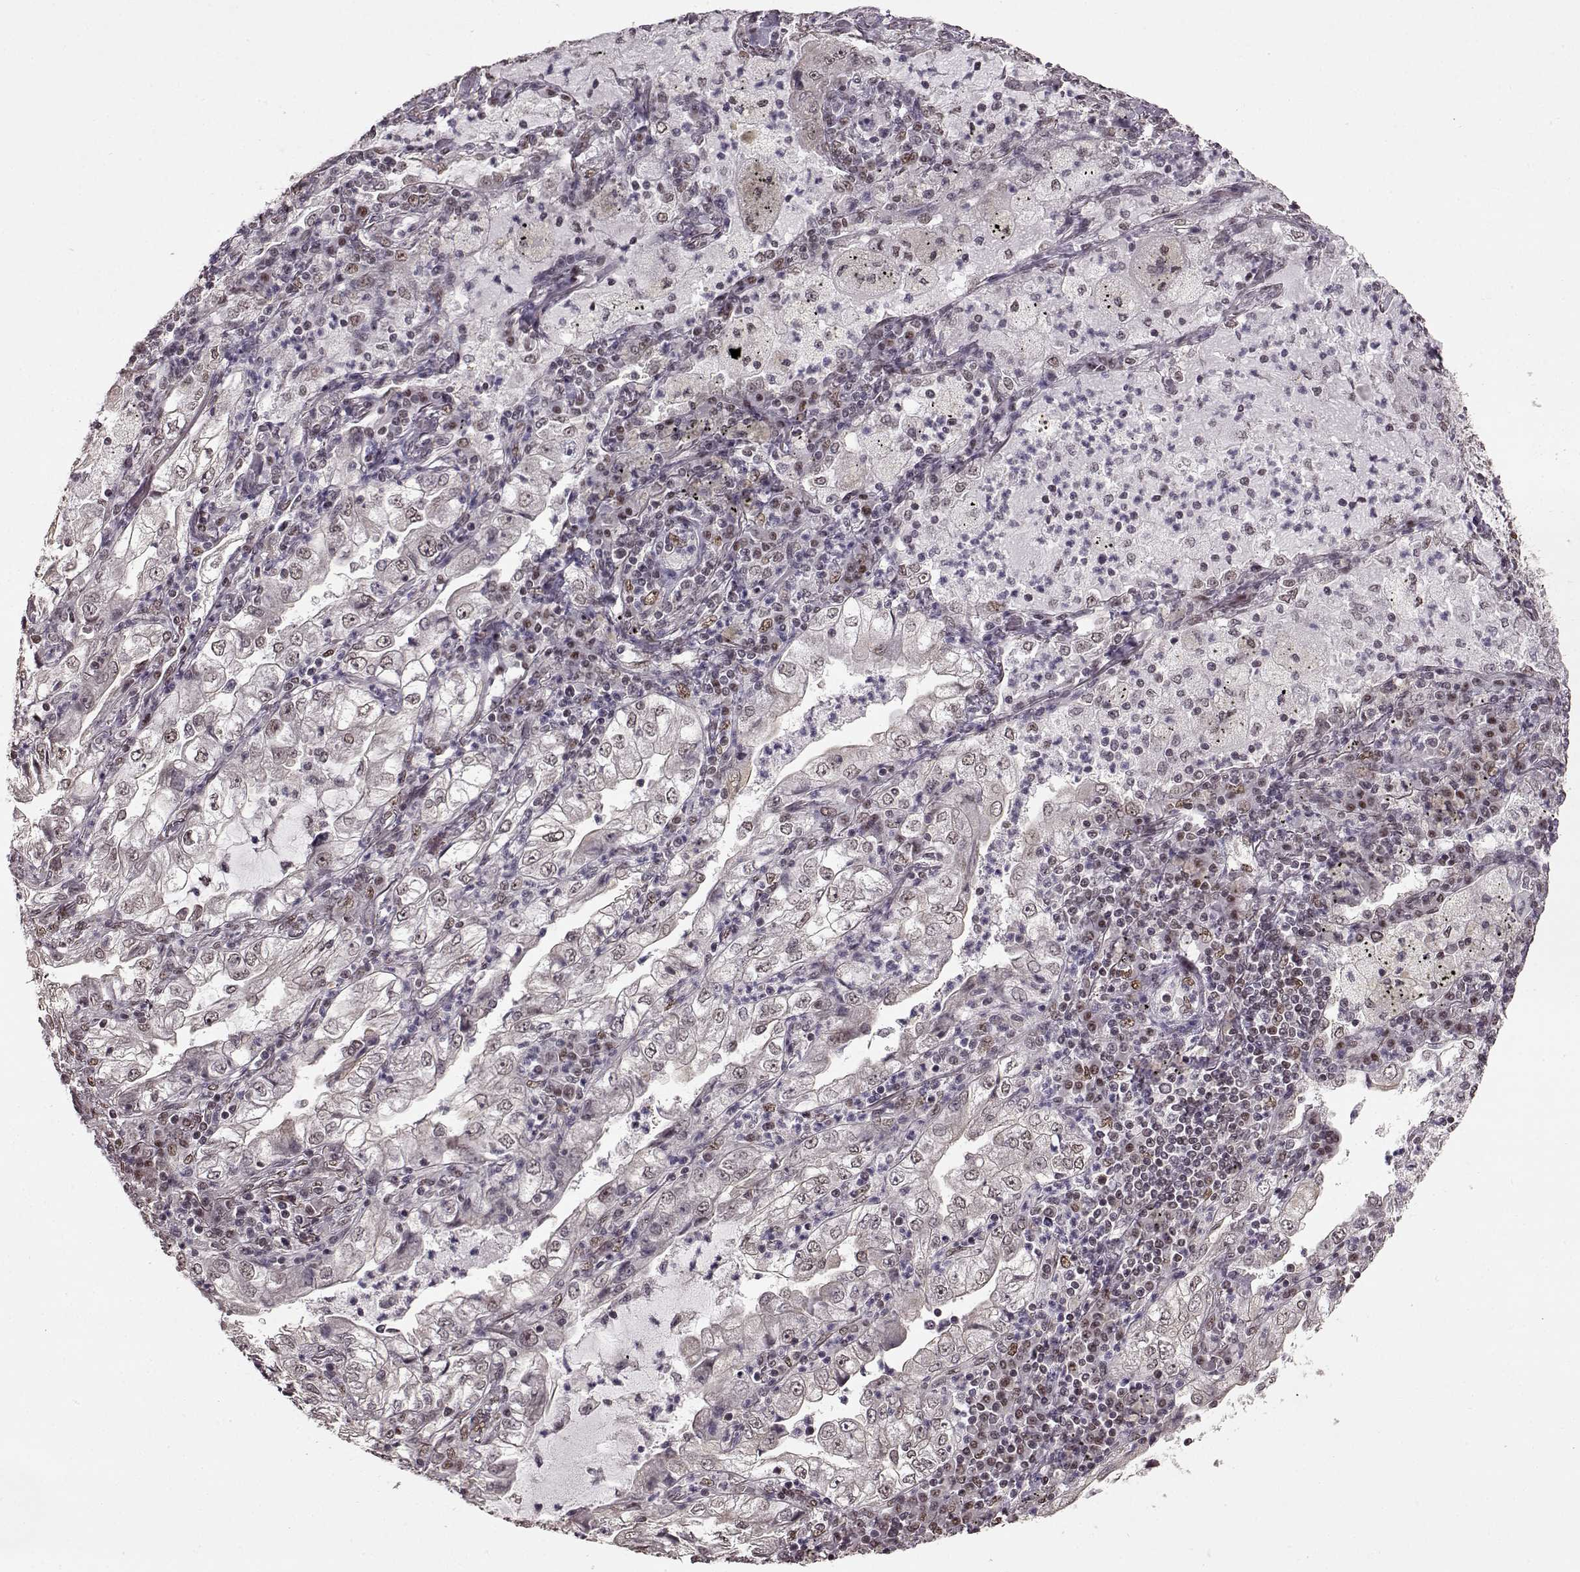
{"staining": {"intensity": "weak", "quantity": "<25%", "location": "nuclear"}, "tissue": "lung cancer", "cell_type": "Tumor cells", "image_type": "cancer", "snomed": [{"axis": "morphology", "description": "Adenocarcinoma, NOS"}, {"axis": "topography", "description": "Lung"}], "caption": "There is no significant positivity in tumor cells of adenocarcinoma (lung).", "gene": "FTO", "patient": {"sex": "female", "age": 73}}